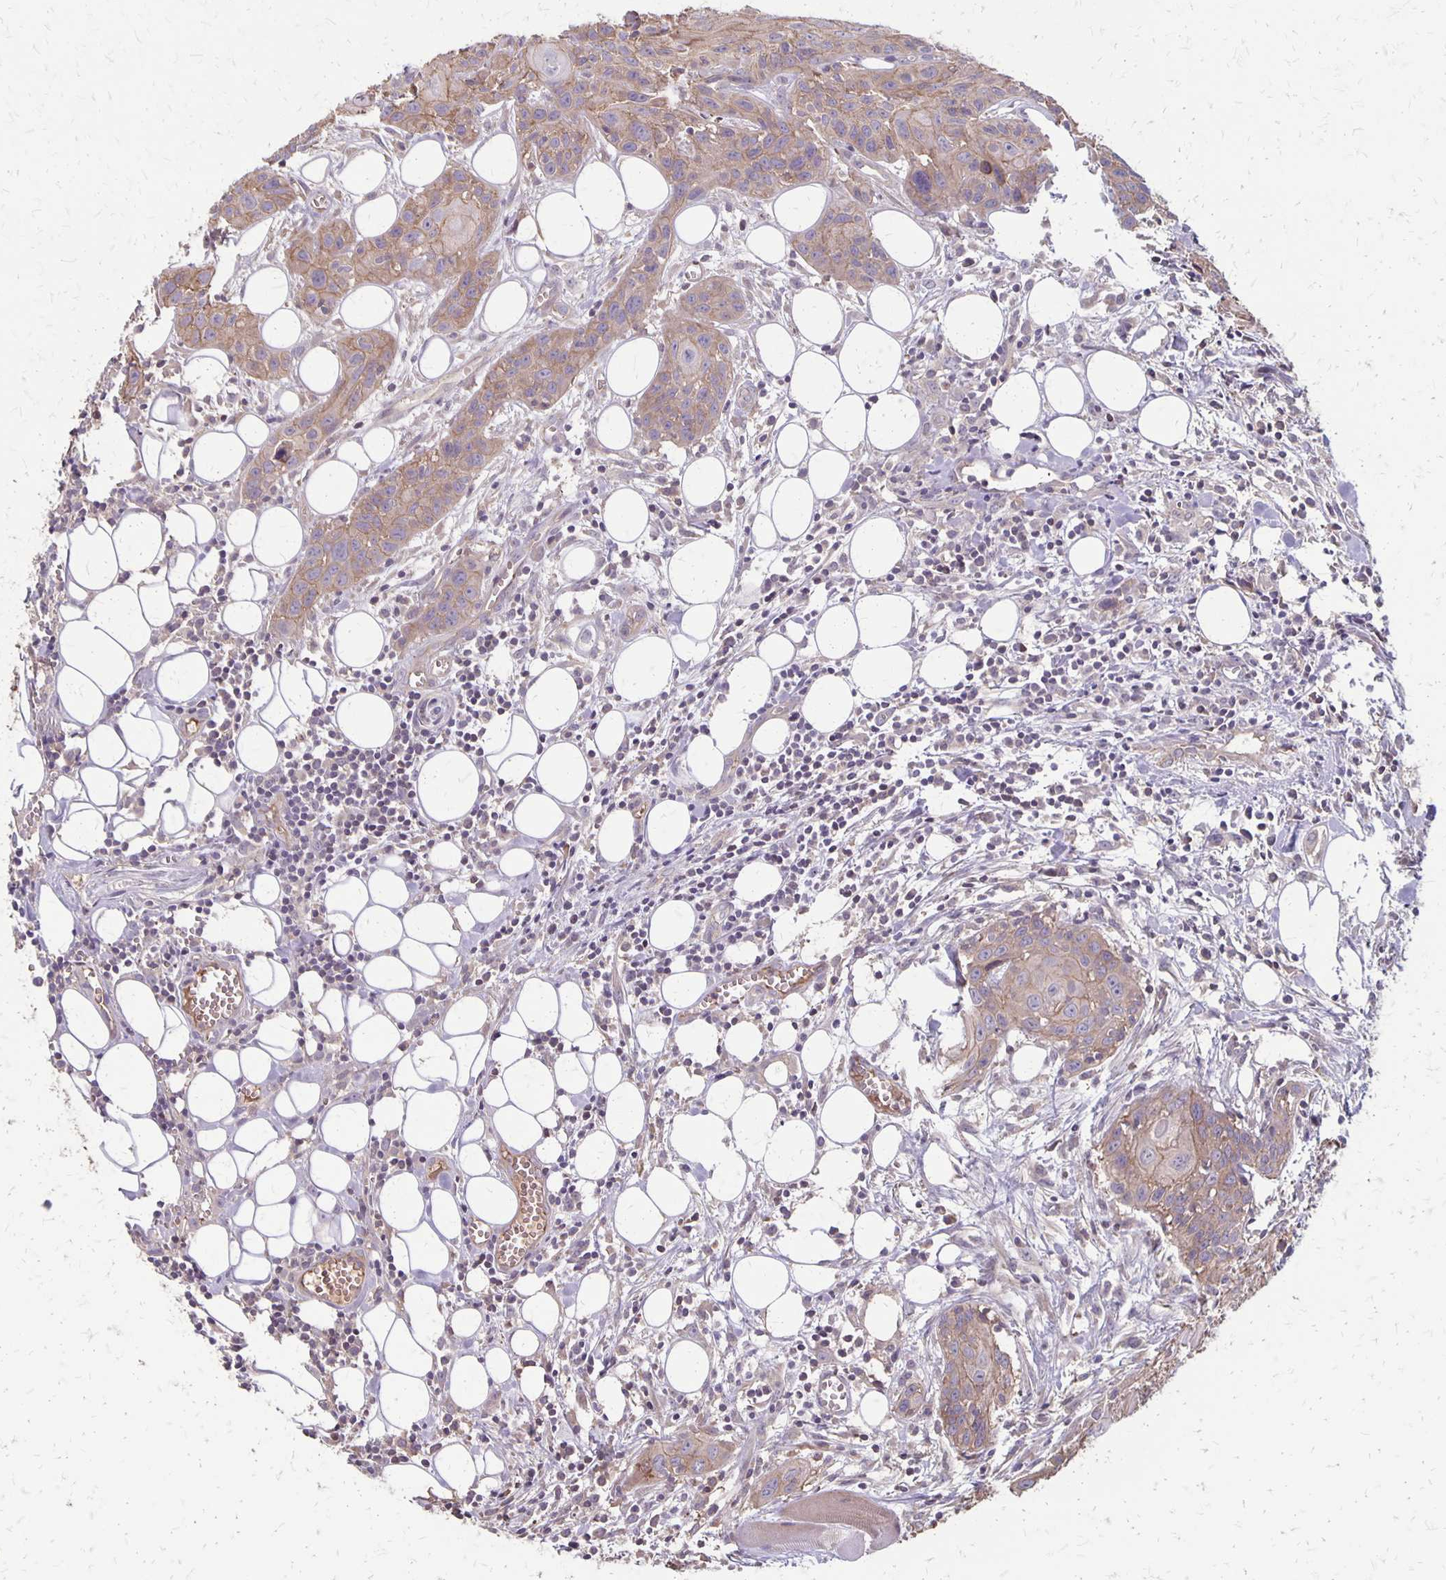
{"staining": {"intensity": "moderate", "quantity": ">75%", "location": "cytoplasmic/membranous"}, "tissue": "head and neck cancer", "cell_type": "Tumor cells", "image_type": "cancer", "snomed": [{"axis": "morphology", "description": "Squamous cell carcinoma, NOS"}, {"axis": "topography", "description": "Oral tissue"}, {"axis": "topography", "description": "Head-Neck"}], "caption": "Immunohistochemical staining of head and neck cancer (squamous cell carcinoma) reveals moderate cytoplasmic/membranous protein staining in about >75% of tumor cells. The staining was performed using DAB to visualize the protein expression in brown, while the nuclei were stained in blue with hematoxylin (Magnification: 20x).", "gene": "PROM2", "patient": {"sex": "male", "age": 58}}